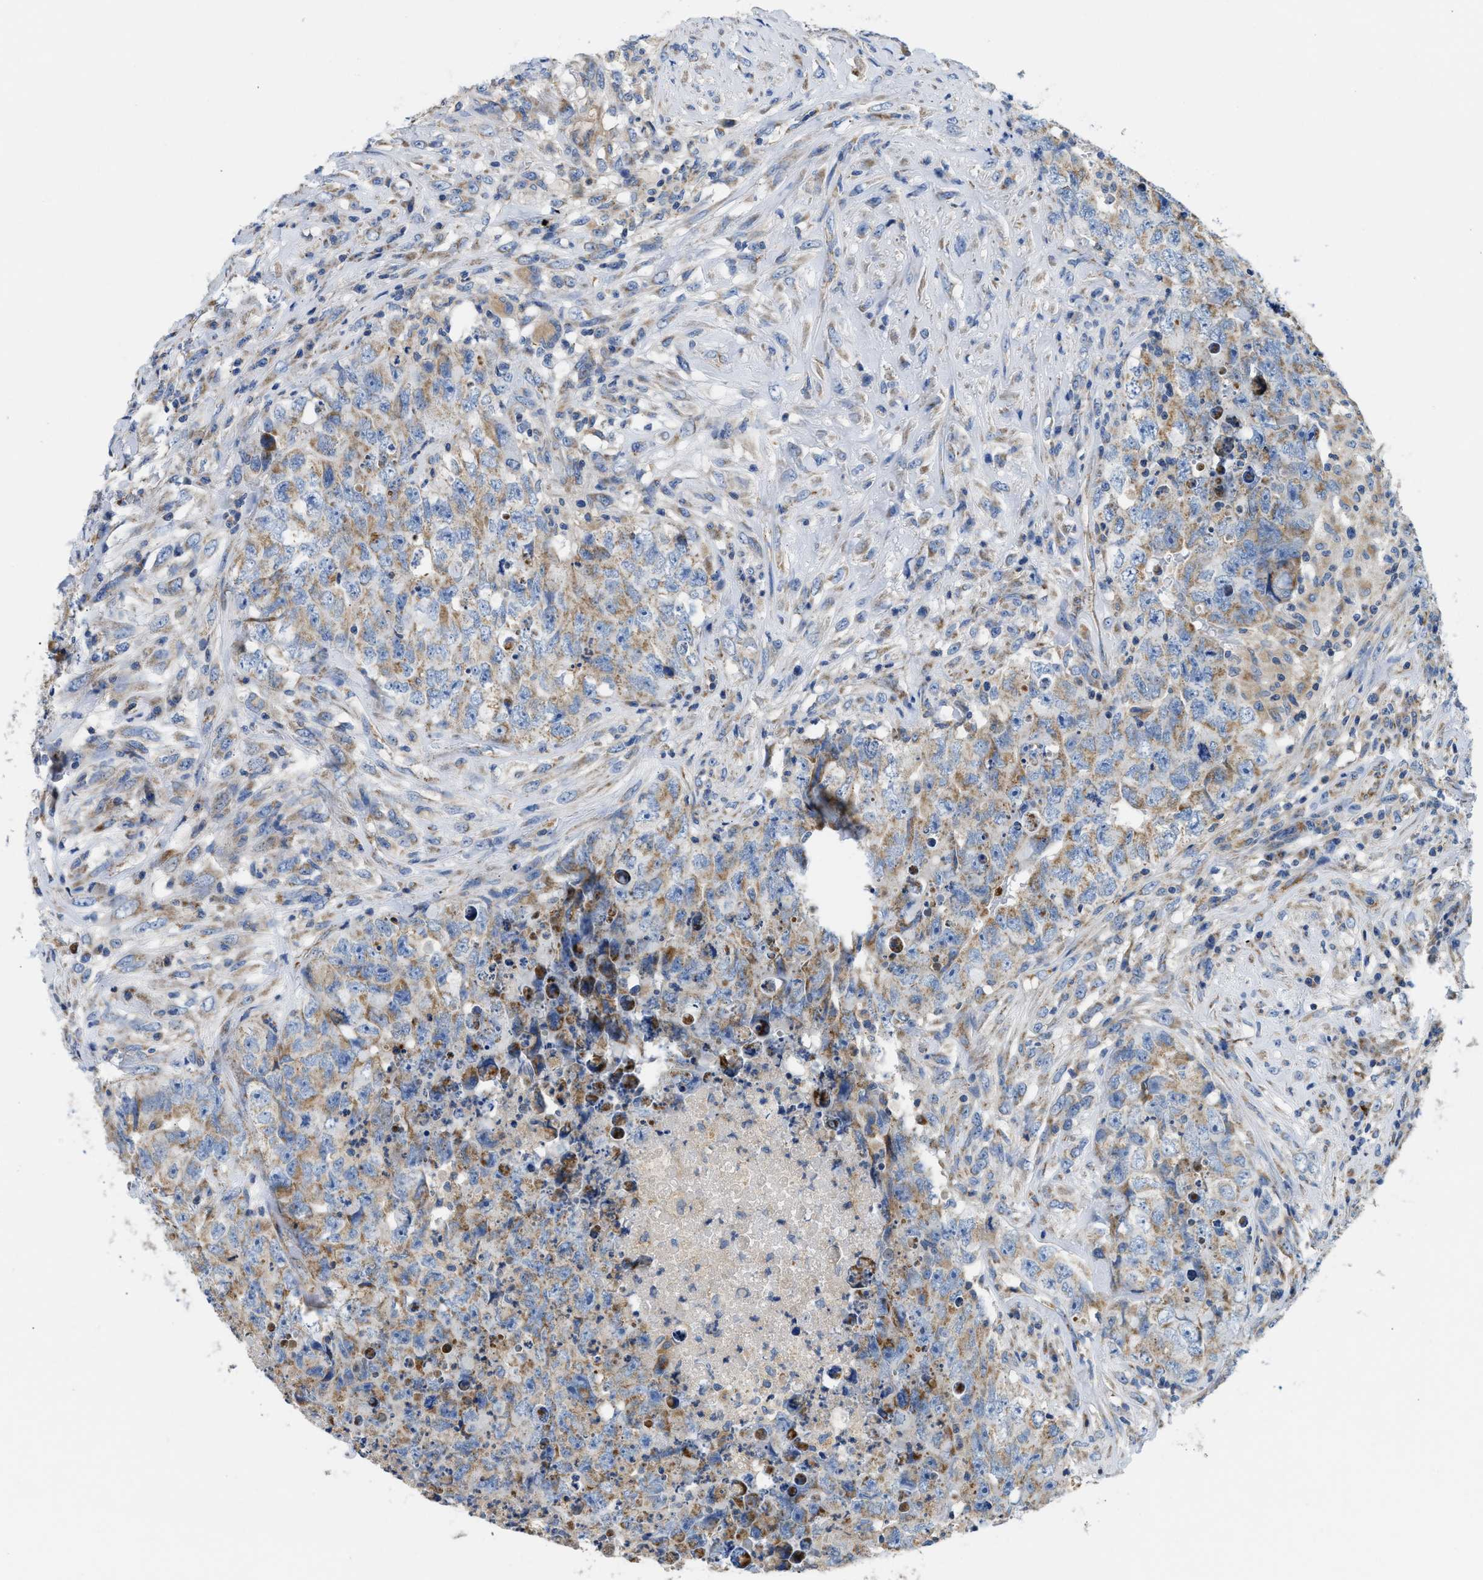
{"staining": {"intensity": "weak", "quantity": ">75%", "location": "cytoplasmic/membranous"}, "tissue": "testis cancer", "cell_type": "Tumor cells", "image_type": "cancer", "snomed": [{"axis": "morphology", "description": "Carcinoma, Embryonal, NOS"}, {"axis": "topography", "description": "Testis"}], "caption": "Protein staining exhibits weak cytoplasmic/membranous staining in approximately >75% of tumor cells in testis cancer.", "gene": "SLC25A13", "patient": {"sex": "male", "age": 32}}